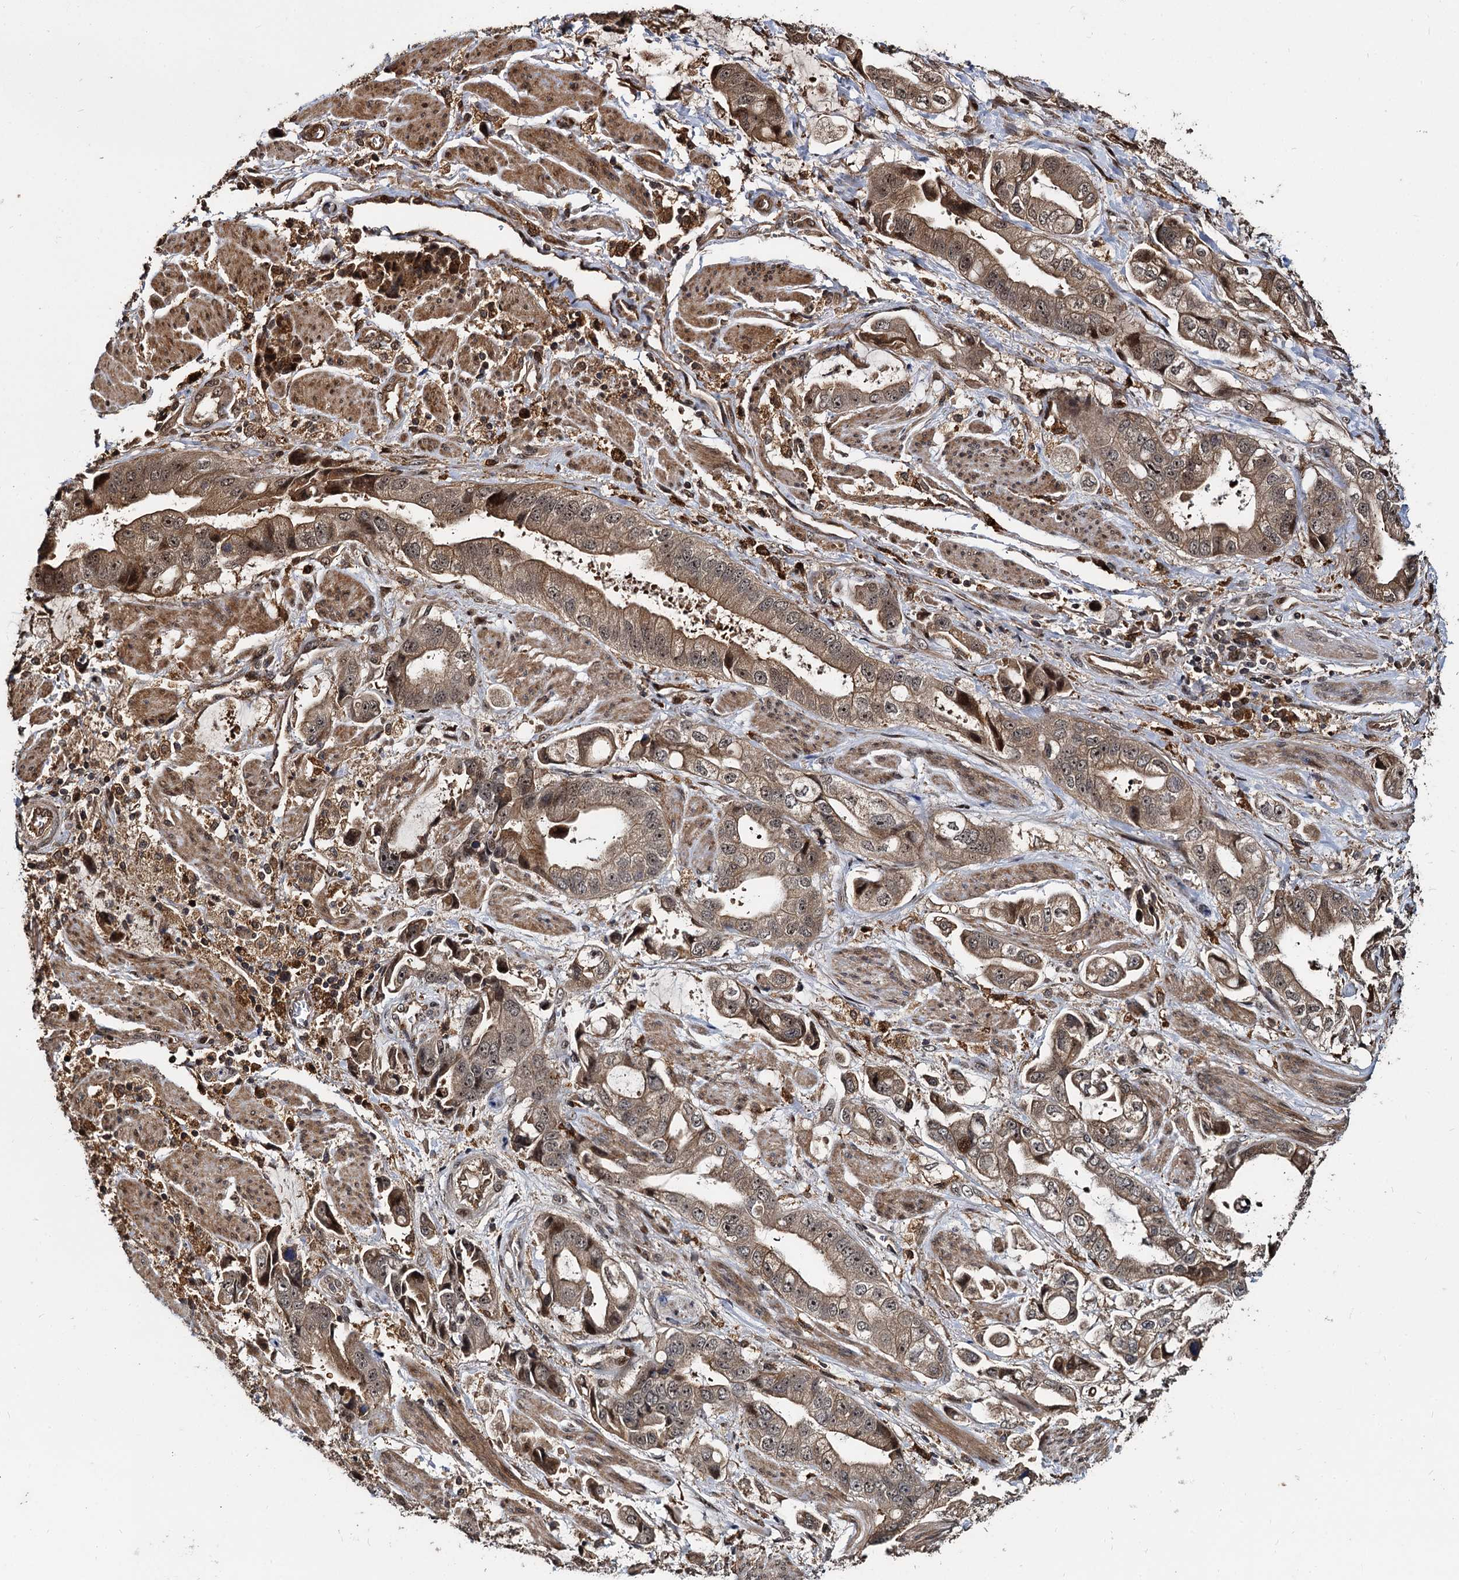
{"staining": {"intensity": "moderate", "quantity": ">75%", "location": "cytoplasmic/membranous,nuclear"}, "tissue": "stomach cancer", "cell_type": "Tumor cells", "image_type": "cancer", "snomed": [{"axis": "morphology", "description": "Adenocarcinoma, NOS"}, {"axis": "topography", "description": "Stomach"}], "caption": "This histopathology image reveals immunohistochemistry staining of stomach adenocarcinoma, with medium moderate cytoplasmic/membranous and nuclear expression in about >75% of tumor cells.", "gene": "CEP192", "patient": {"sex": "male", "age": 62}}